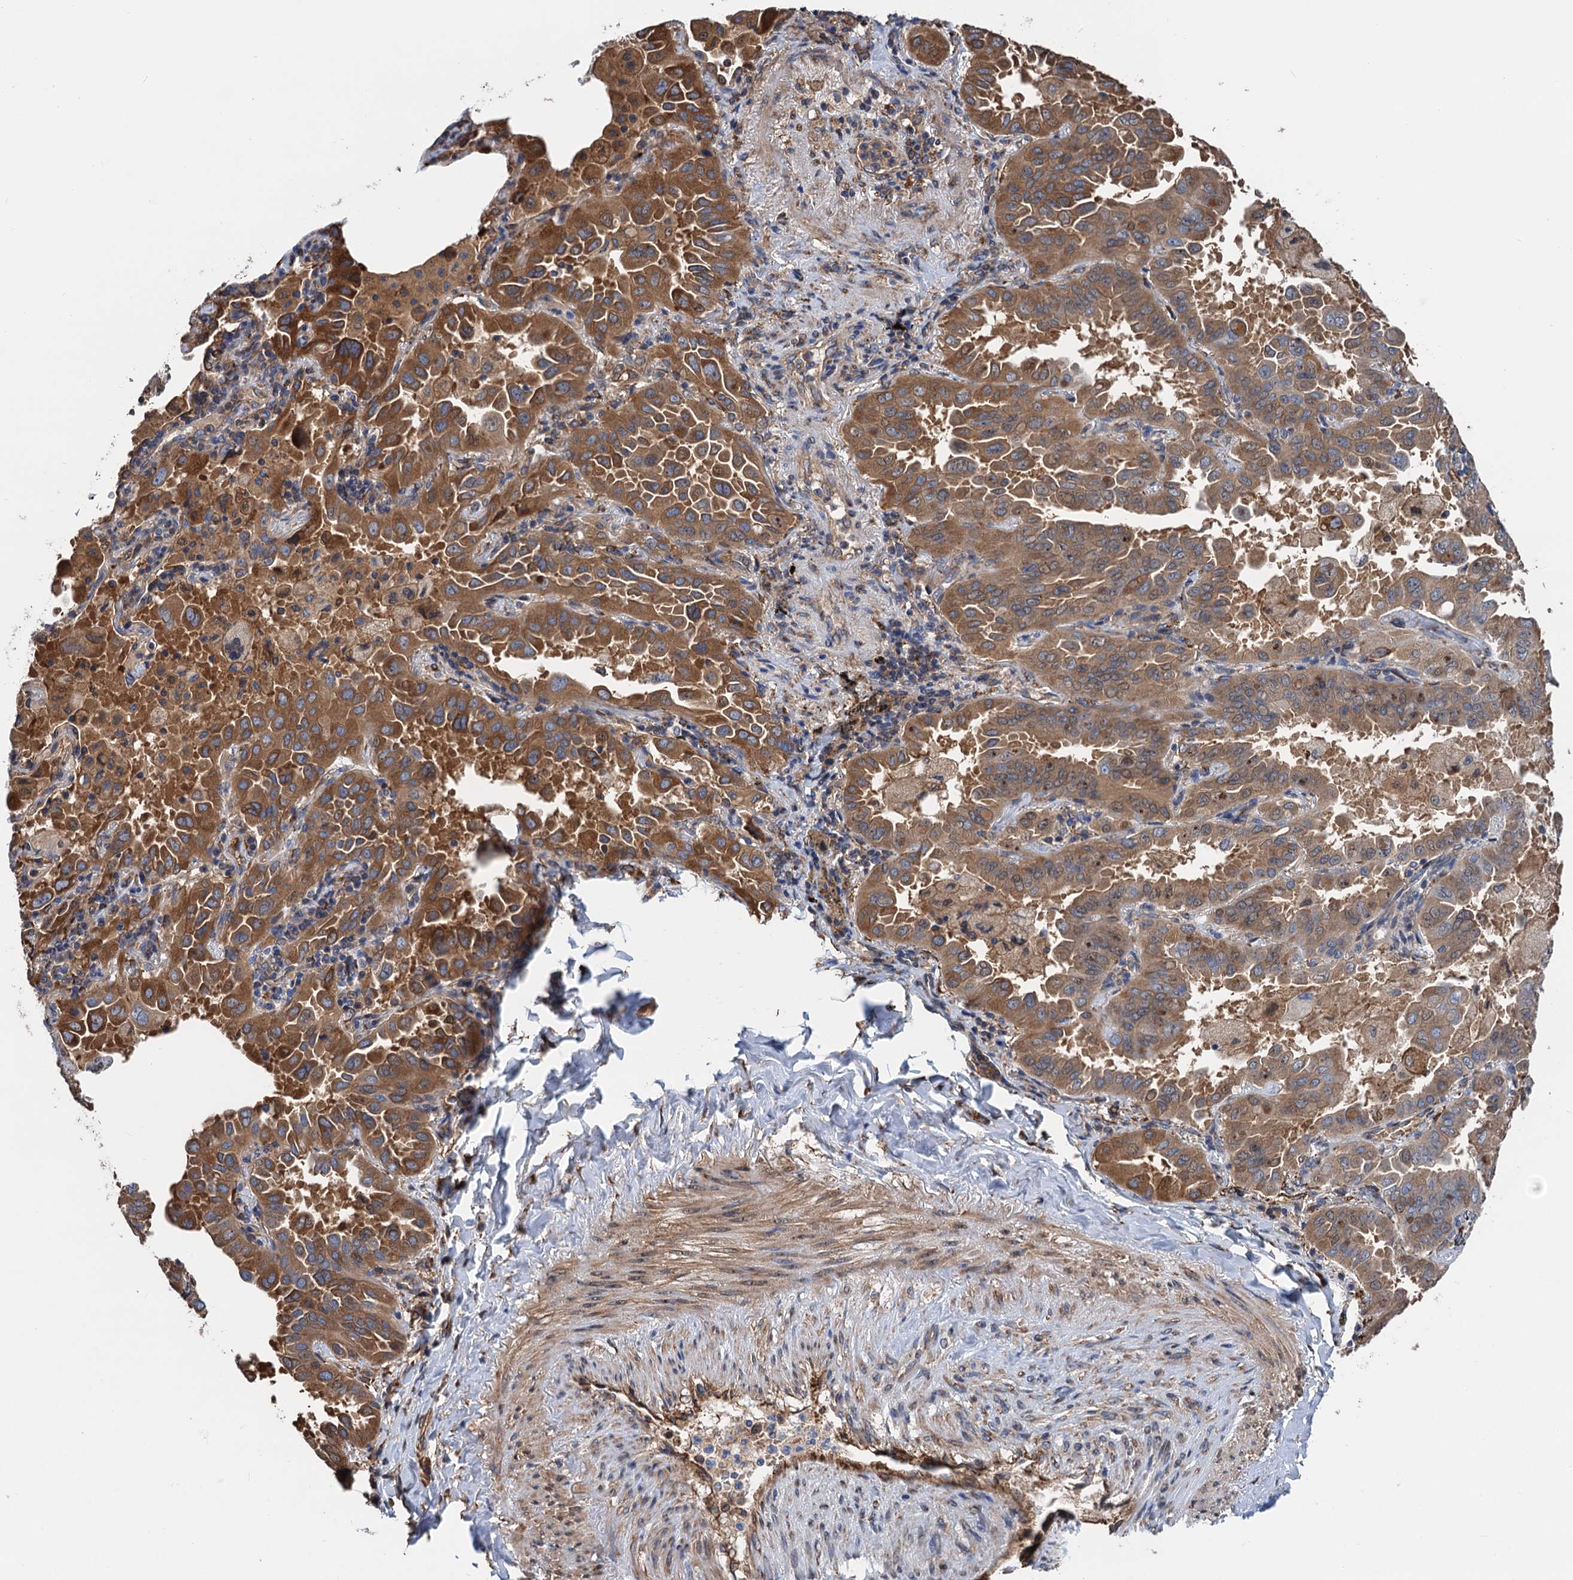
{"staining": {"intensity": "moderate", "quantity": ">75%", "location": "cytoplasmic/membranous"}, "tissue": "lung cancer", "cell_type": "Tumor cells", "image_type": "cancer", "snomed": [{"axis": "morphology", "description": "Adenocarcinoma, NOS"}, {"axis": "topography", "description": "Lung"}], "caption": "Protein staining shows moderate cytoplasmic/membranous staining in approximately >75% of tumor cells in lung adenocarcinoma.", "gene": "CNNM1", "patient": {"sex": "male", "age": 64}}